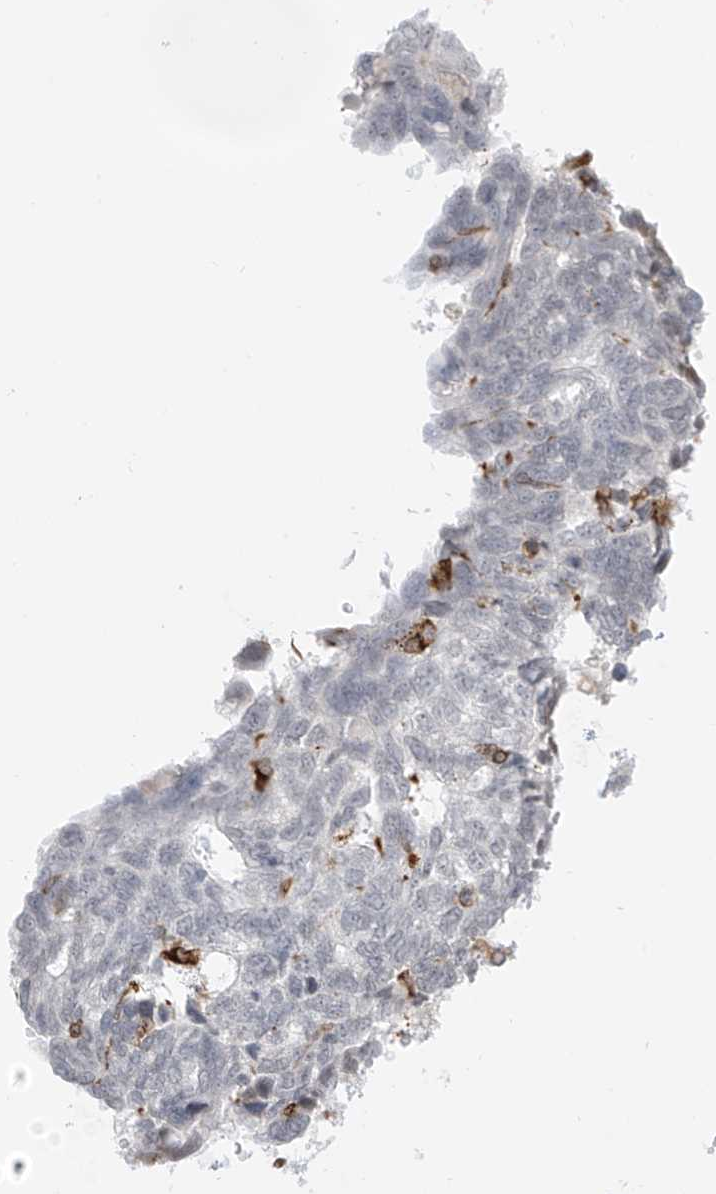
{"staining": {"intensity": "negative", "quantity": "none", "location": "none"}, "tissue": "ovarian cancer", "cell_type": "Tumor cells", "image_type": "cancer", "snomed": [{"axis": "morphology", "description": "Cystadenocarcinoma, serous, NOS"}, {"axis": "topography", "description": "Ovary"}], "caption": "This is an immunohistochemistry (IHC) micrograph of serous cystadenocarcinoma (ovarian). There is no expression in tumor cells.", "gene": "TBXAS1", "patient": {"sex": "female", "age": 79}}